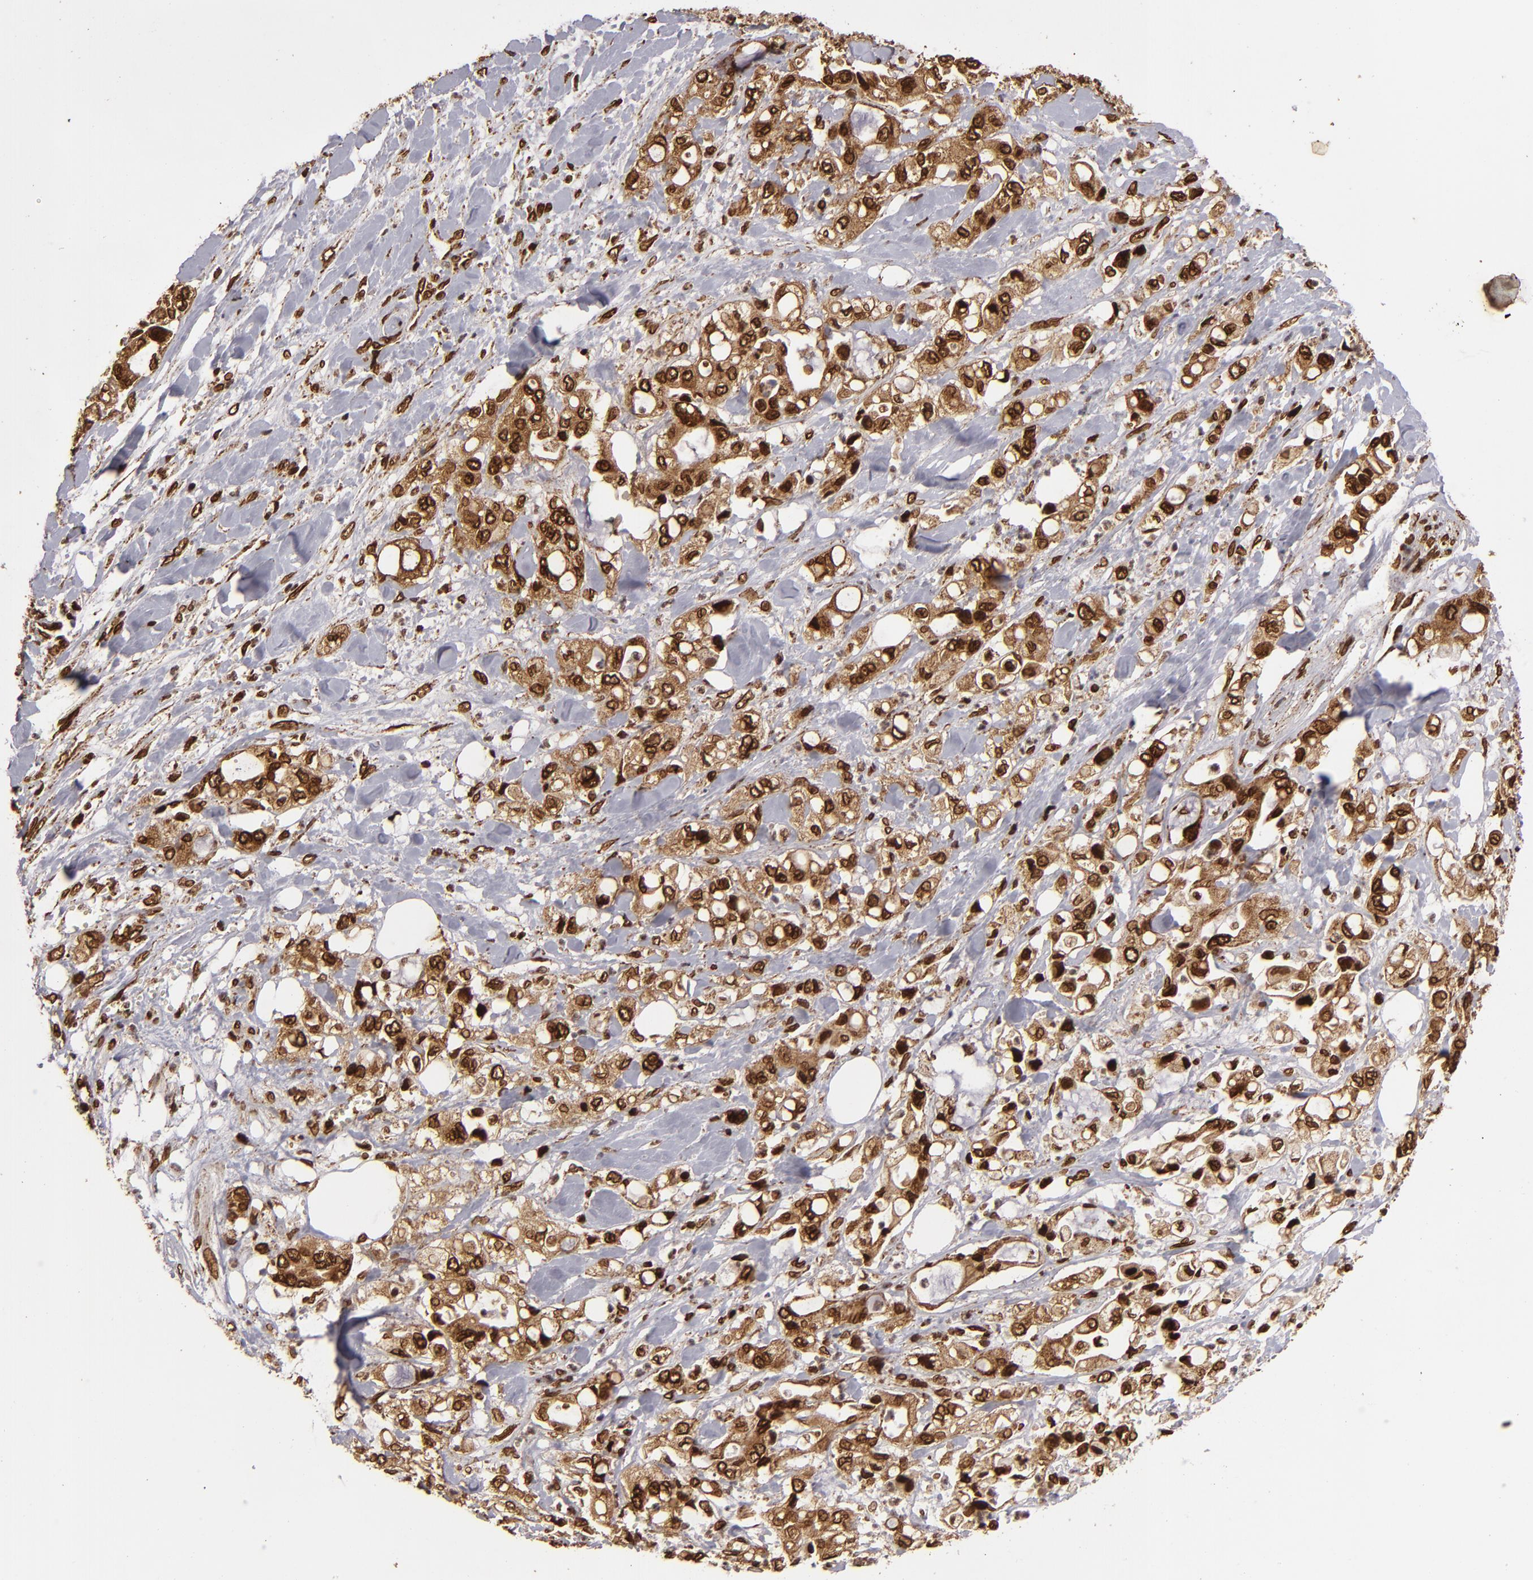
{"staining": {"intensity": "moderate", "quantity": ">75%", "location": "cytoplasmic/membranous,nuclear"}, "tissue": "pancreatic cancer", "cell_type": "Tumor cells", "image_type": "cancer", "snomed": [{"axis": "morphology", "description": "Adenocarcinoma, NOS"}, {"axis": "topography", "description": "Pancreas"}], "caption": "Immunohistochemistry (DAB (3,3'-diaminobenzidine)) staining of adenocarcinoma (pancreatic) exhibits moderate cytoplasmic/membranous and nuclear protein expression in approximately >75% of tumor cells.", "gene": "CUL3", "patient": {"sex": "male", "age": 70}}